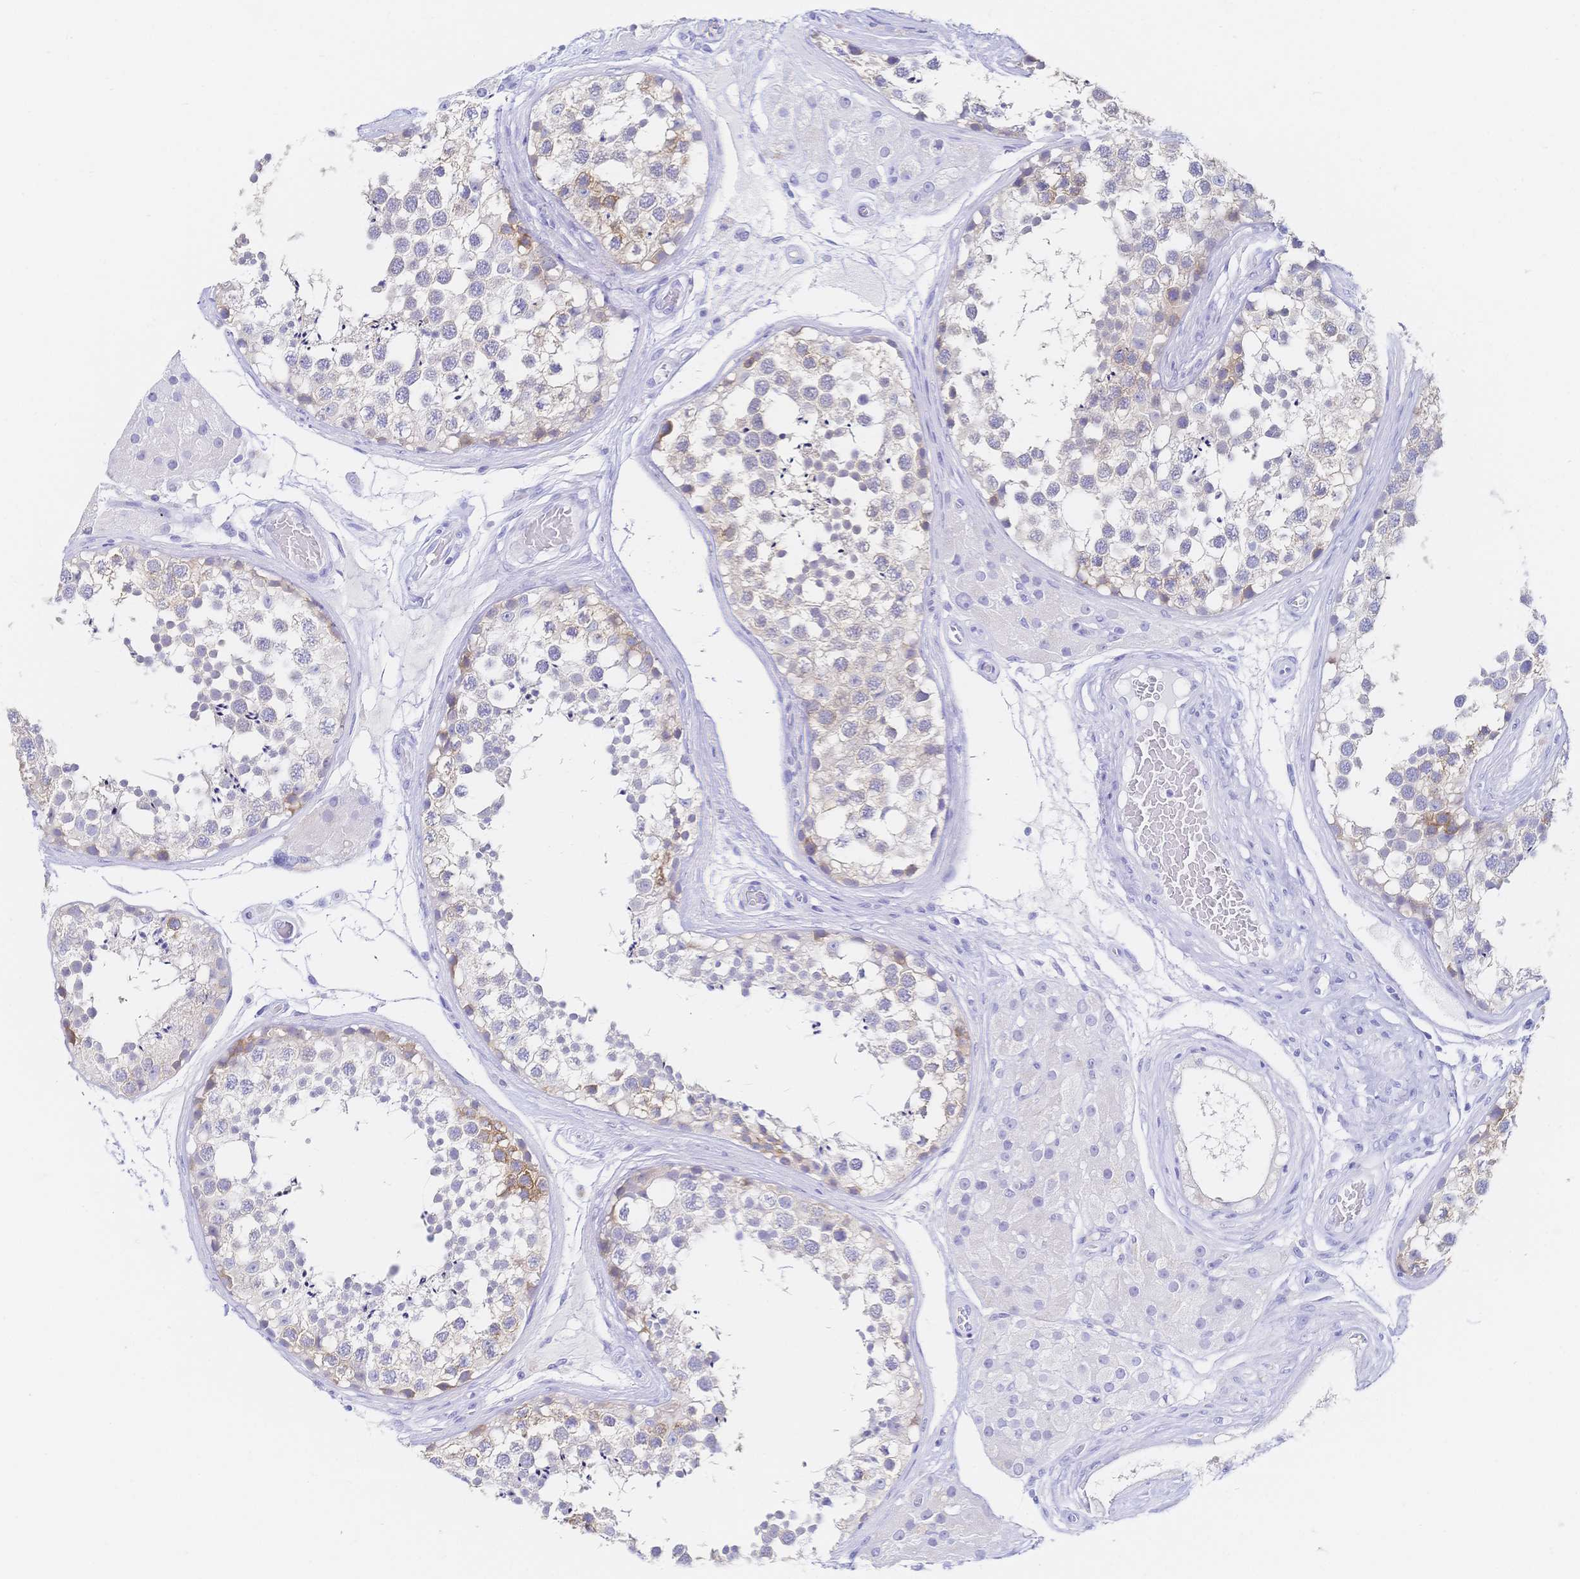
{"staining": {"intensity": "moderate", "quantity": "<25%", "location": "cytoplasmic/membranous"}, "tissue": "testis", "cell_type": "Cells in seminiferous ducts", "image_type": "normal", "snomed": [{"axis": "morphology", "description": "Normal tissue, NOS"}, {"axis": "morphology", "description": "Seminoma, NOS"}, {"axis": "topography", "description": "Testis"}], "caption": "Immunohistochemical staining of unremarkable human testis exhibits low levels of moderate cytoplasmic/membranous positivity in approximately <25% of cells in seminiferous ducts.", "gene": "RRM1", "patient": {"sex": "male", "age": 65}}